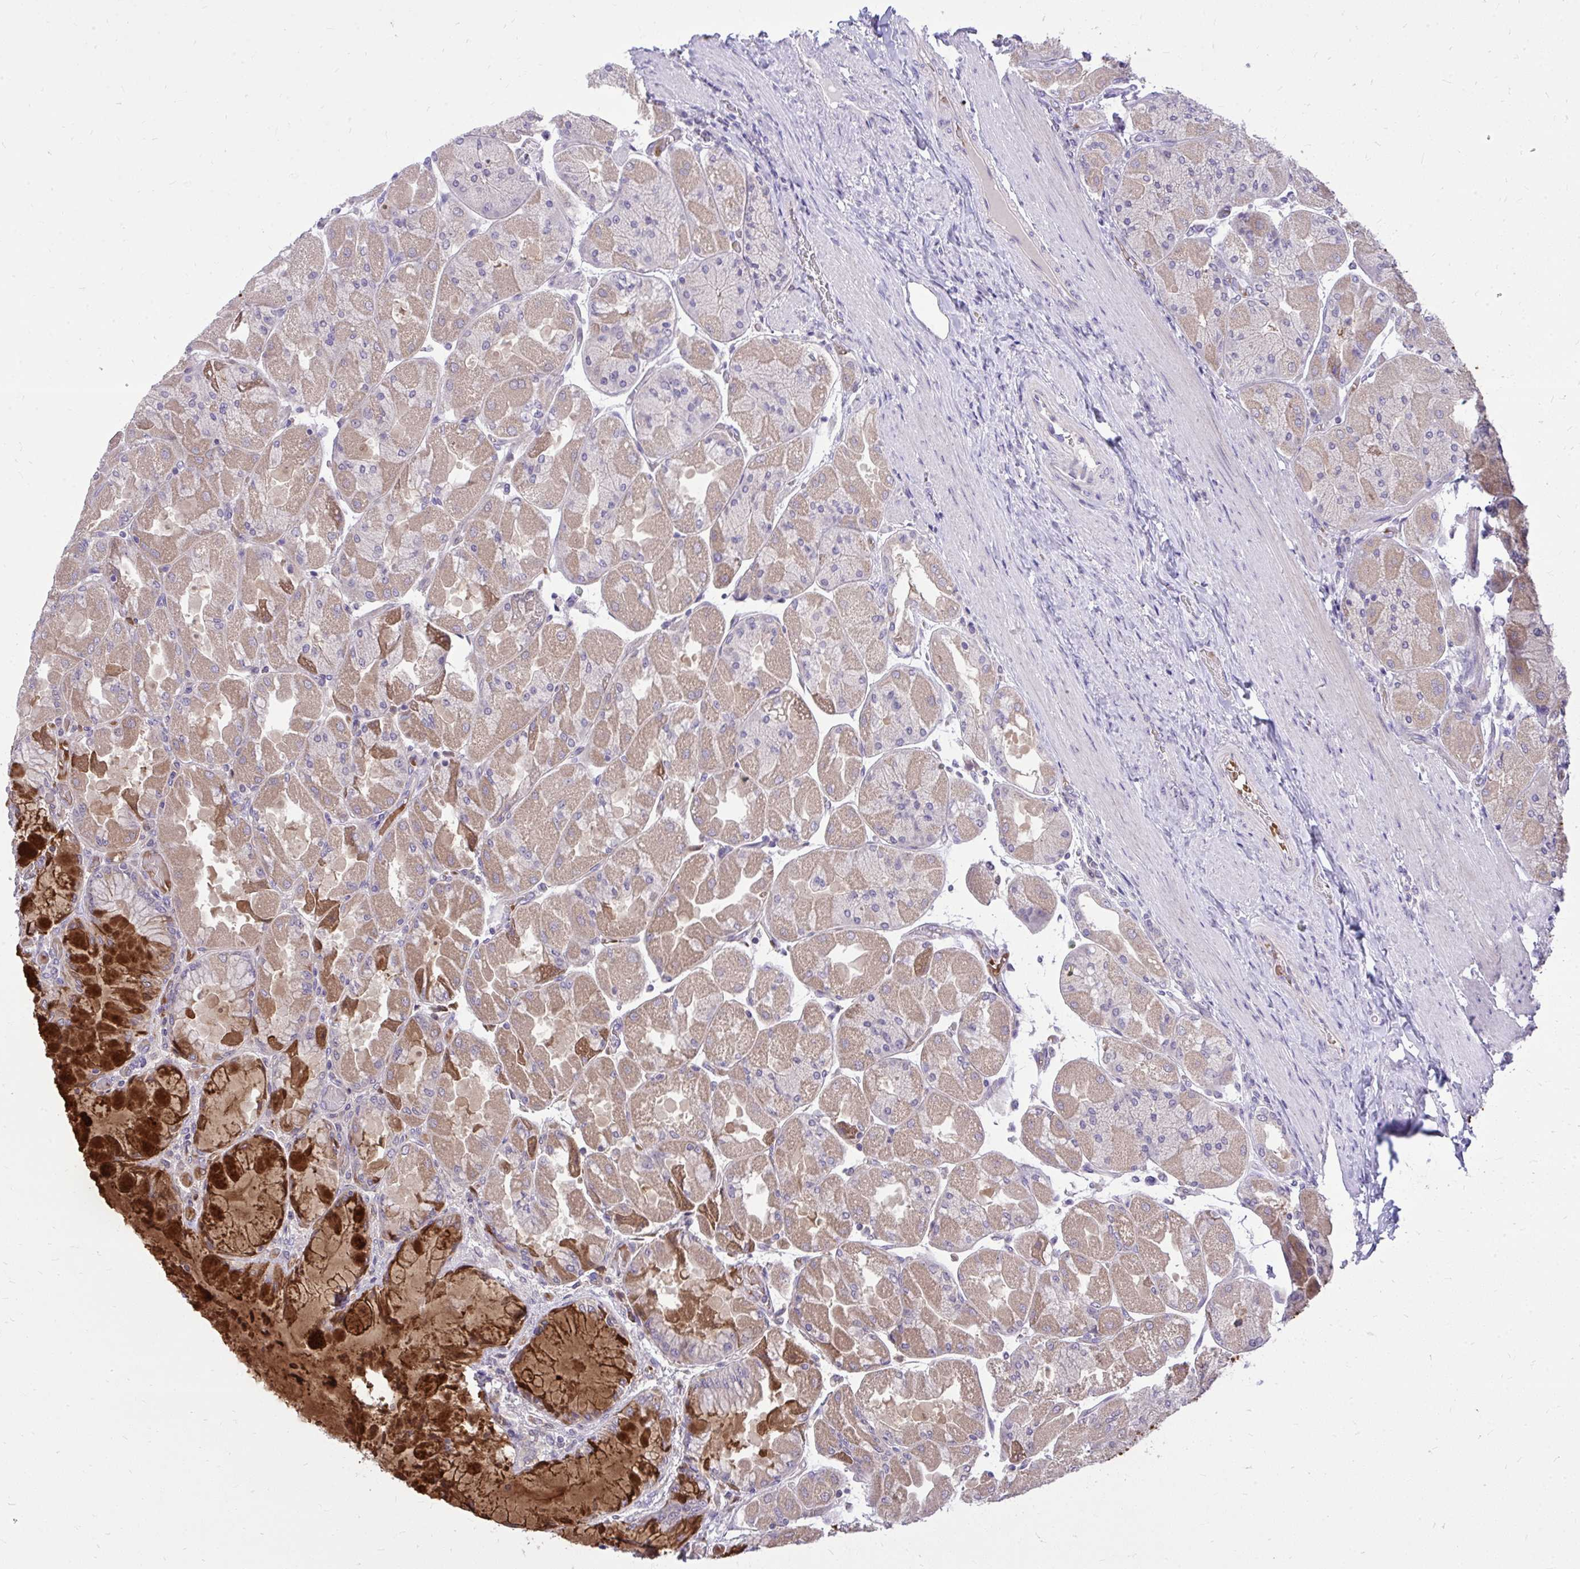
{"staining": {"intensity": "strong", "quantity": "<25%", "location": "cytoplasmic/membranous"}, "tissue": "stomach", "cell_type": "Glandular cells", "image_type": "normal", "snomed": [{"axis": "morphology", "description": "Normal tissue, NOS"}, {"axis": "topography", "description": "Stomach"}], "caption": "Unremarkable stomach displays strong cytoplasmic/membranous expression in about <25% of glandular cells, visualized by immunohistochemistry.", "gene": "DPY19L1", "patient": {"sex": "female", "age": 61}}